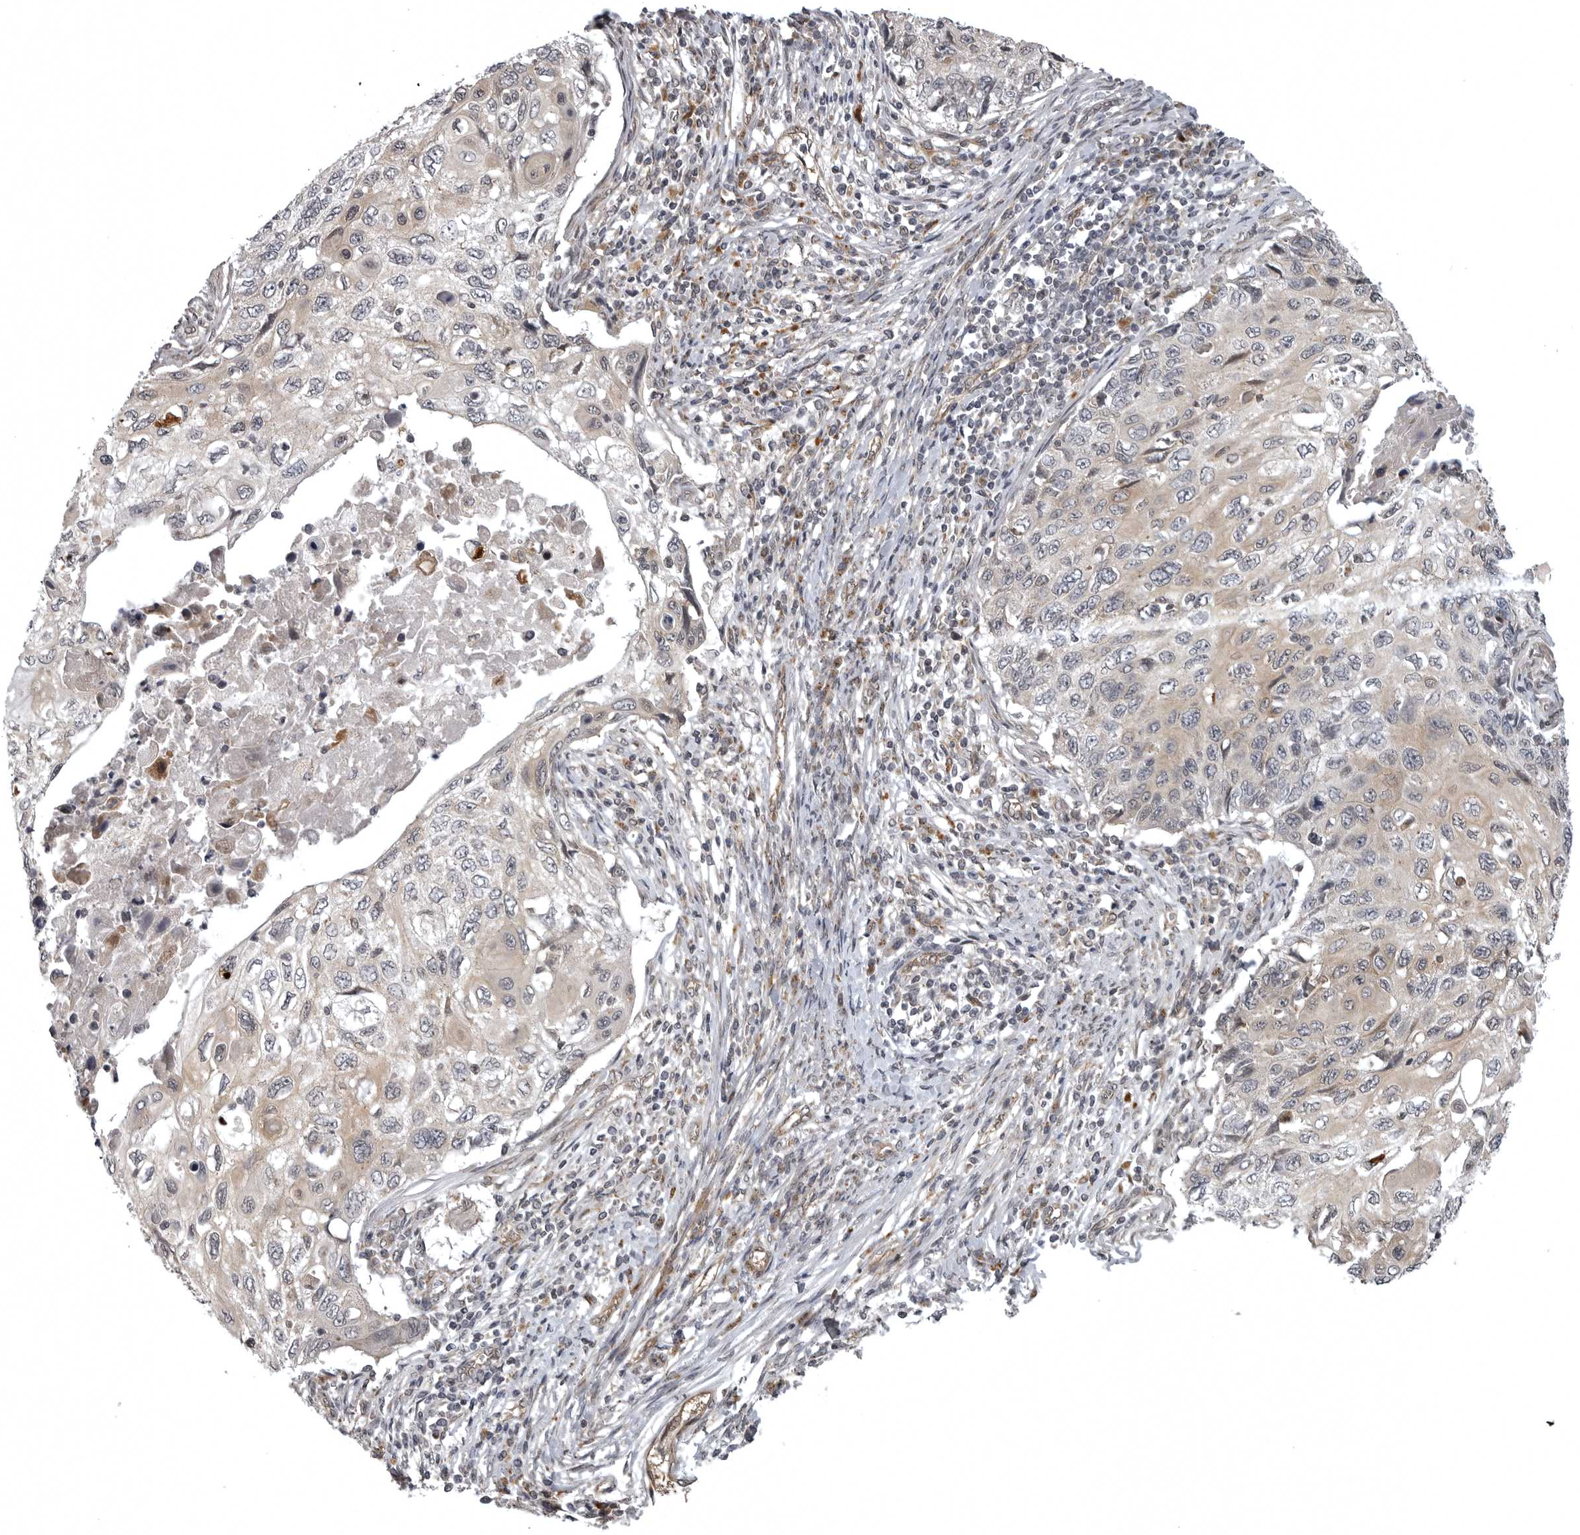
{"staining": {"intensity": "negative", "quantity": "none", "location": "none"}, "tissue": "cervical cancer", "cell_type": "Tumor cells", "image_type": "cancer", "snomed": [{"axis": "morphology", "description": "Squamous cell carcinoma, NOS"}, {"axis": "topography", "description": "Cervix"}], "caption": "Protein analysis of cervical cancer demonstrates no significant positivity in tumor cells.", "gene": "SNX16", "patient": {"sex": "female", "age": 70}}